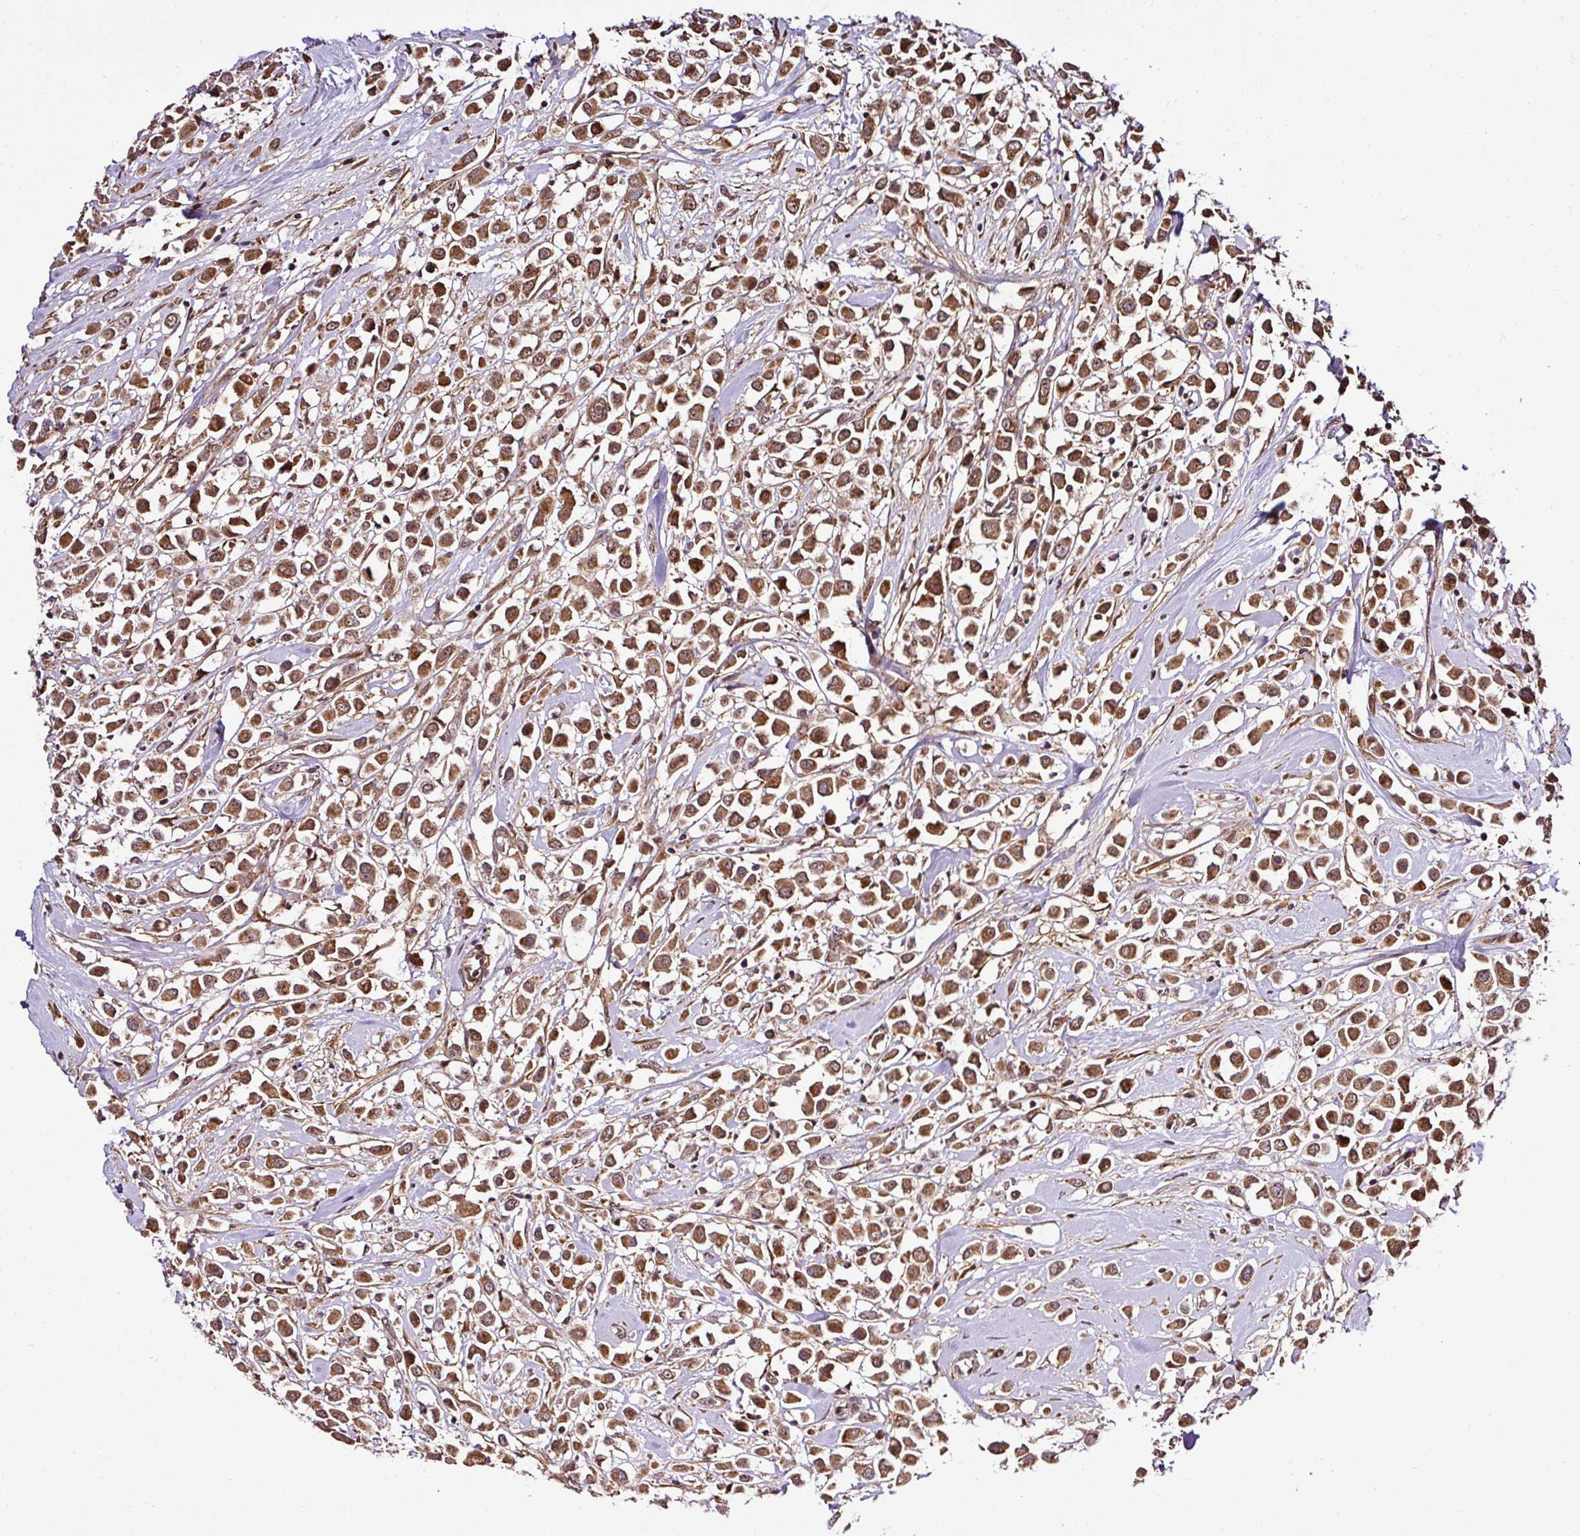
{"staining": {"intensity": "moderate", "quantity": ">75%", "location": "cytoplasmic/membranous,nuclear"}, "tissue": "breast cancer", "cell_type": "Tumor cells", "image_type": "cancer", "snomed": [{"axis": "morphology", "description": "Duct carcinoma"}, {"axis": "topography", "description": "Breast"}], "caption": "Infiltrating ductal carcinoma (breast) stained for a protein (brown) demonstrates moderate cytoplasmic/membranous and nuclear positive expression in approximately >75% of tumor cells.", "gene": "FAM153A", "patient": {"sex": "female", "age": 61}}